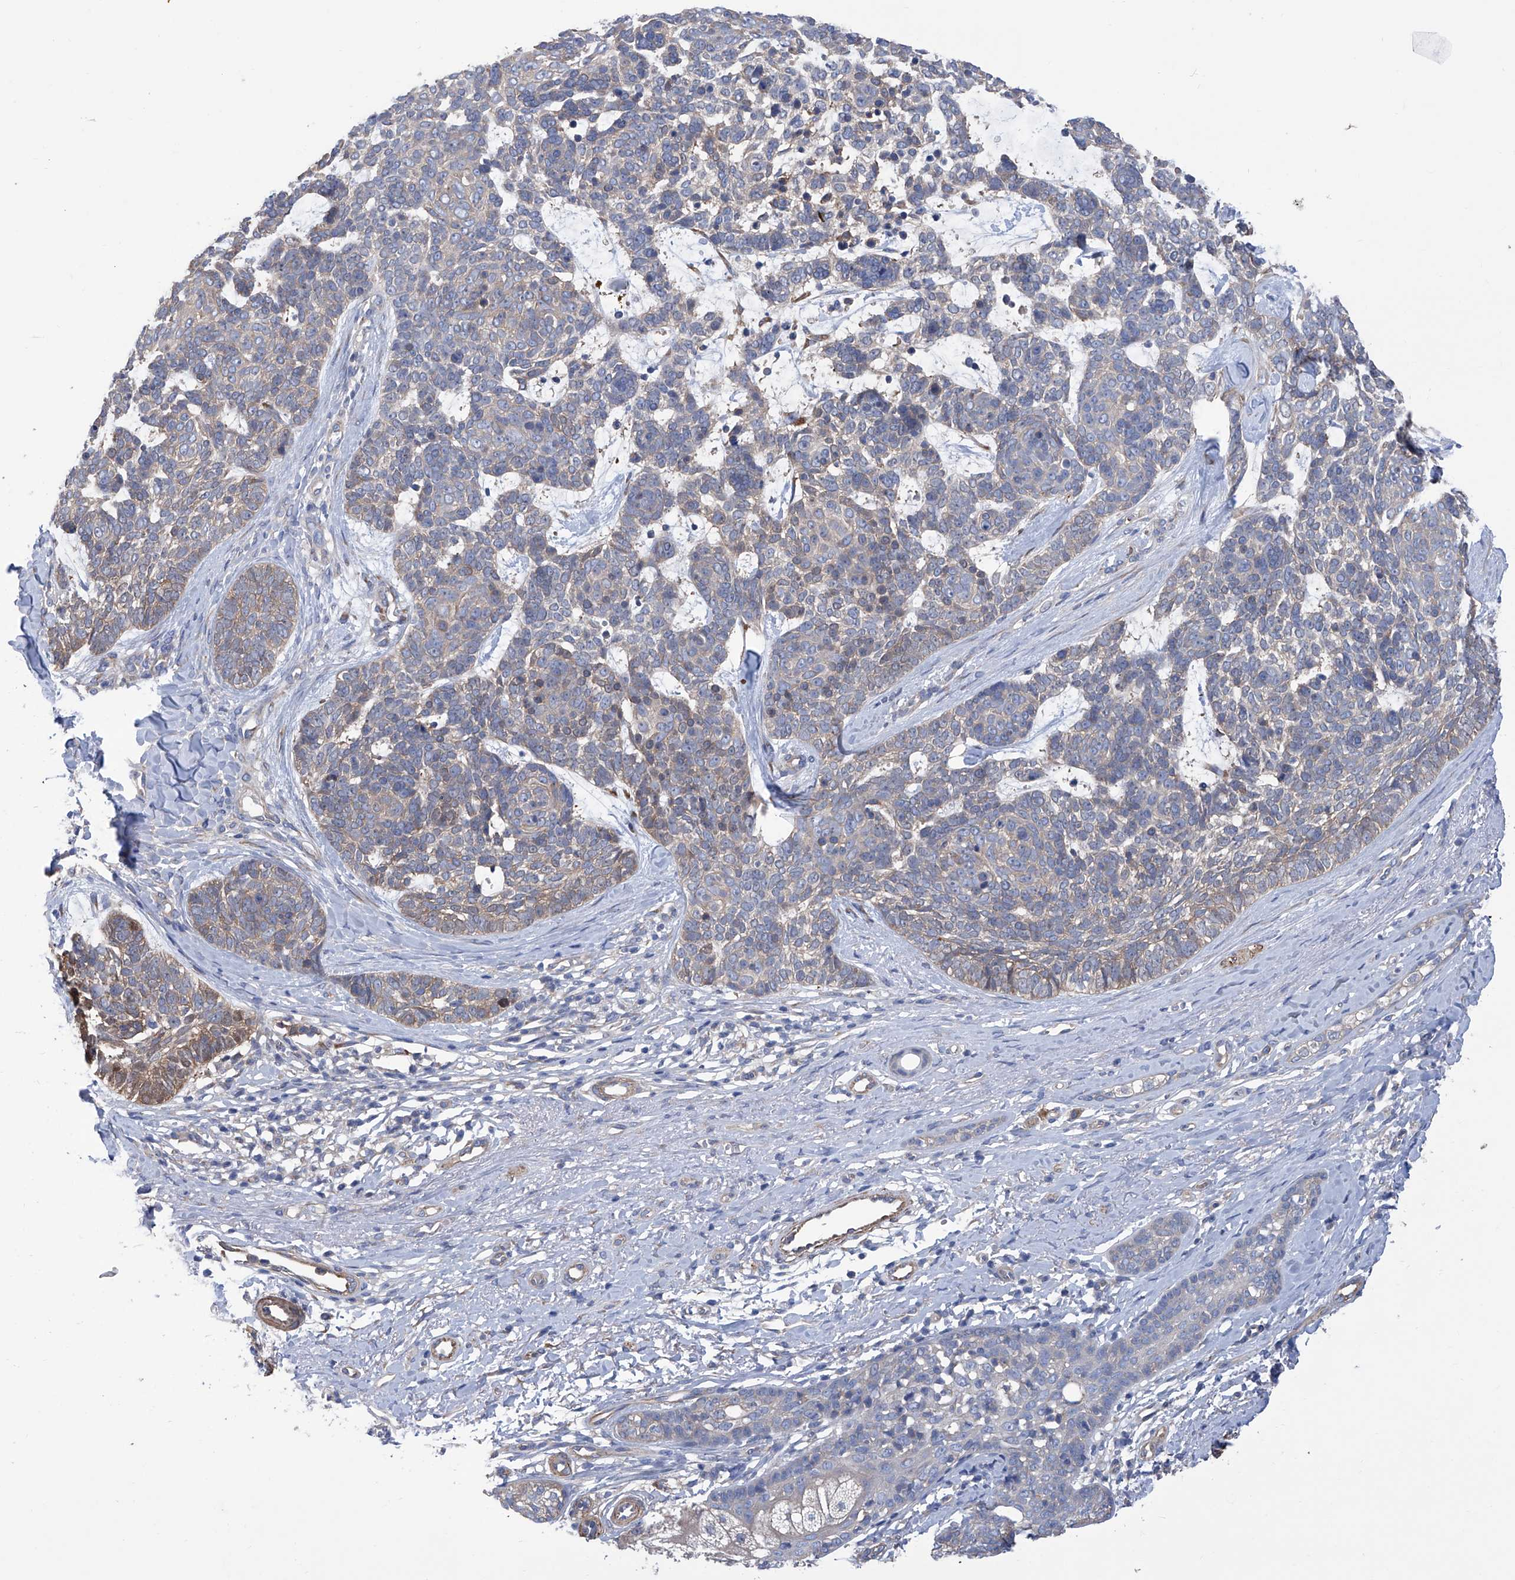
{"staining": {"intensity": "weak", "quantity": "25%-75%", "location": "cytoplasmic/membranous"}, "tissue": "skin cancer", "cell_type": "Tumor cells", "image_type": "cancer", "snomed": [{"axis": "morphology", "description": "Basal cell carcinoma"}, {"axis": "topography", "description": "Skin"}], "caption": "The histopathology image demonstrates immunohistochemical staining of skin cancer (basal cell carcinoma). There is weak cytoplasmic/membranous positivity is identified in about 25%-75% of tumor cells. (brown staining indicates protein expression, while blue staining denotes nuclei).", "gene": "SMS", "patient": {"sex": "female", "age": 81}}